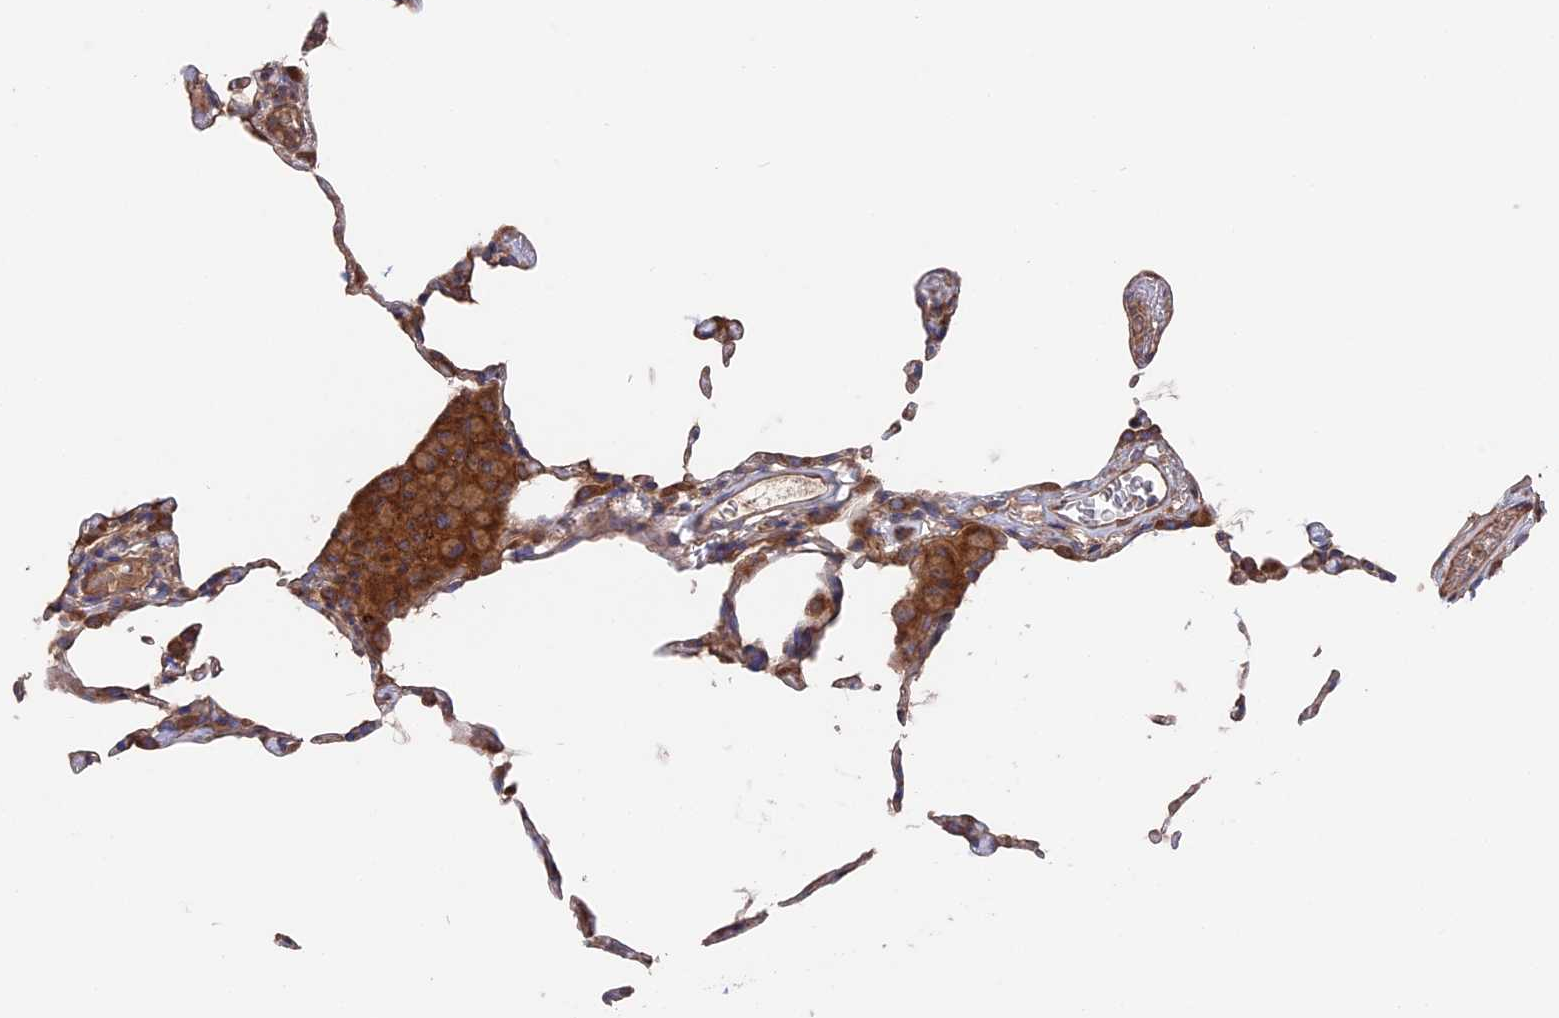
{"staining": {"intensity": "moderate", "quantity": "<25%", "location": "cytoplasmic/membranous"}, "tissue": "lung", "cell_type": "Alveolar cells", "image_type": "normal", "snomed": [{"axis": "morphology", "description": "Normal tissue, NOS"}, {"axis": "topography", "description": "Lung"}], "caption": "A low amount of moderate cytoplasmic/membranous staining is identified in about <25% of alveolar cells in normal lung. (DAB (3,3'-diaminobenzidine) IHC, brown staining for protein, blue staining for nuclei).", "gene": "TELO2", "patient": {"sex": "female", "age": 57}}